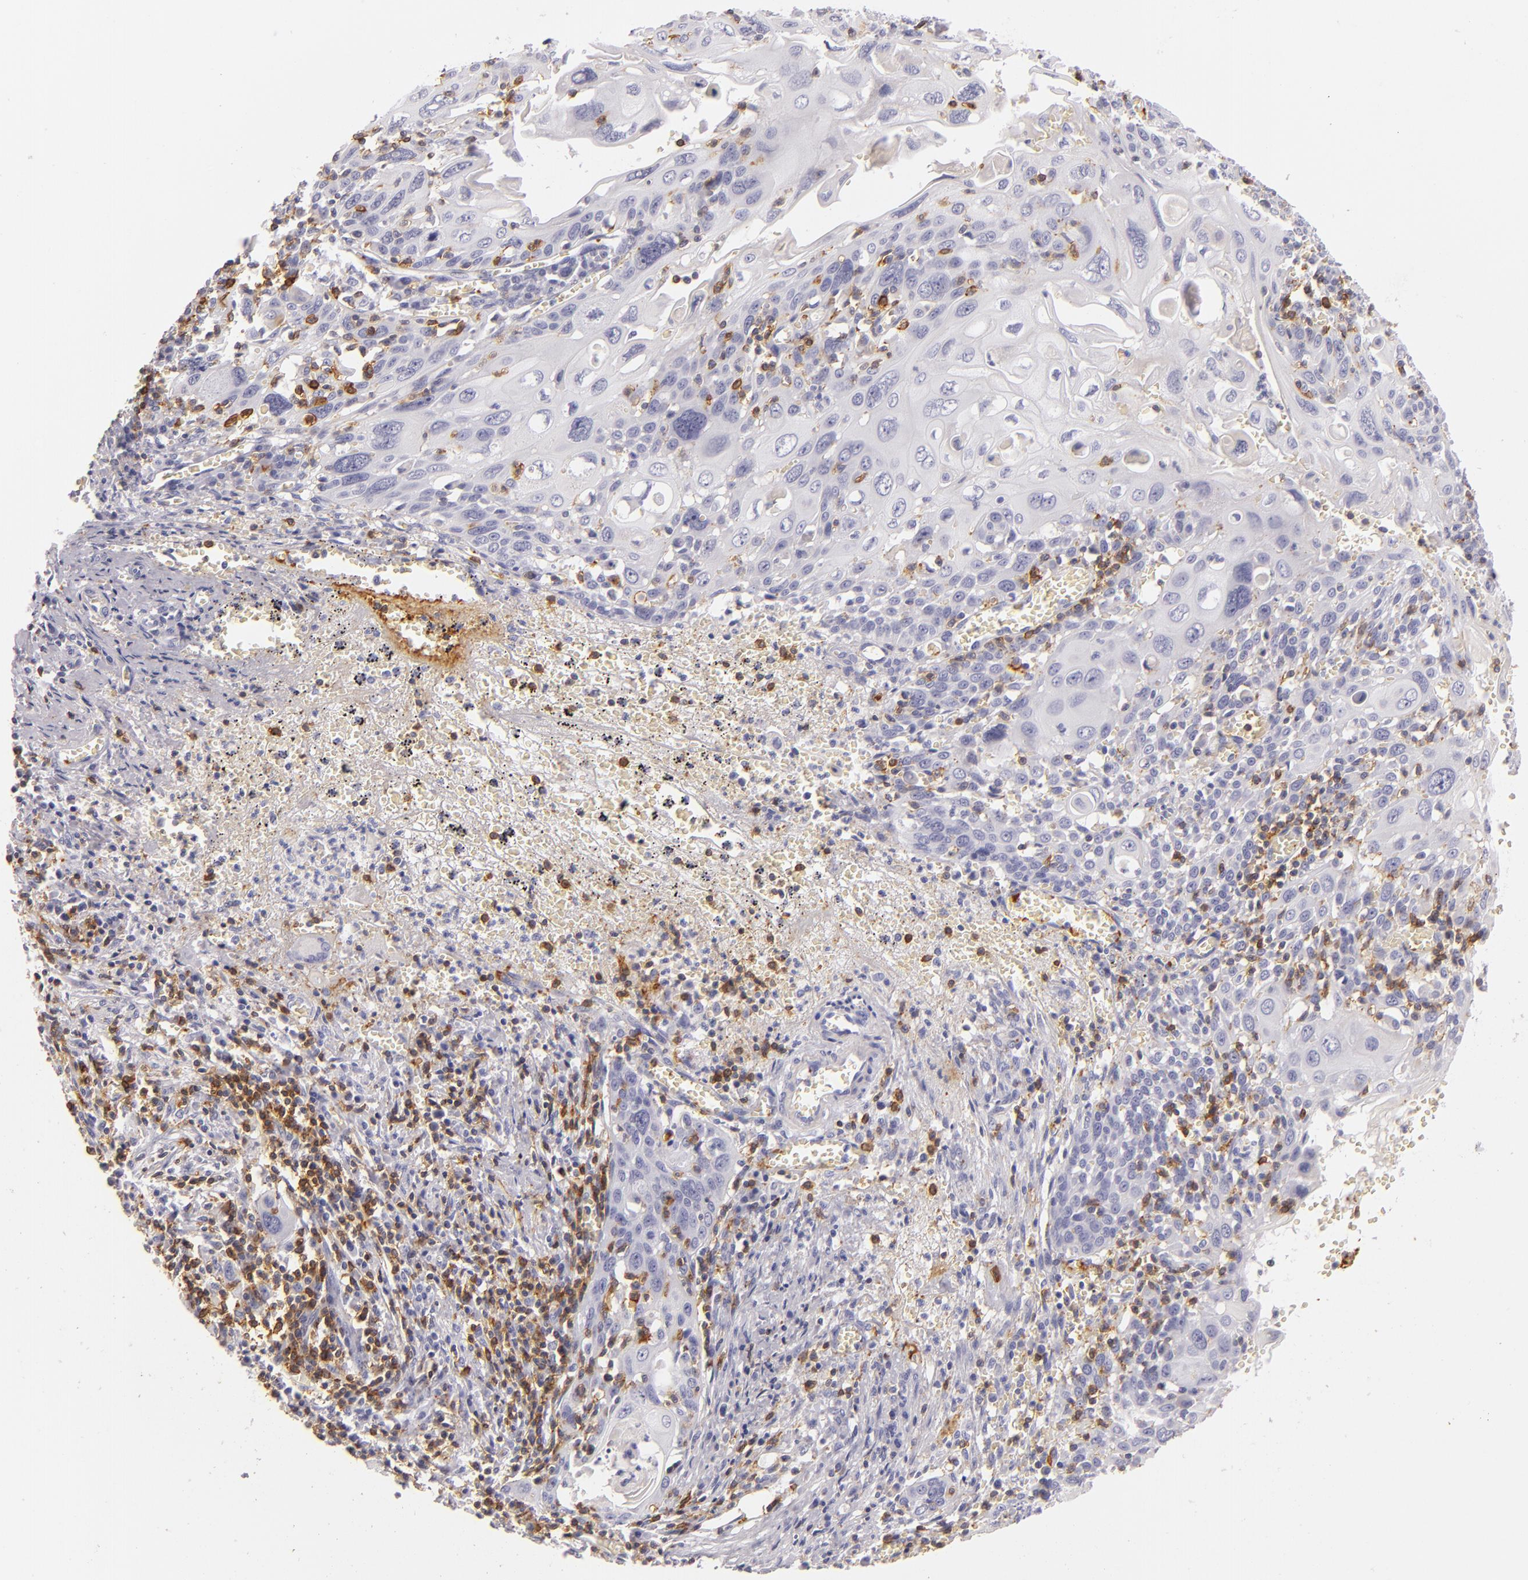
{"staining": {"intensity": "negative", "quantity": "none", "location": "none"}, "tissue": "cervical cancer", "cell_type": "Tumor cells", "image_type": "cancer", "snomed": [{"axis": "morphology", "description": "Squamous cell carcinoma, NOS"}, {"axis": "topography", "description": "Cervix"}], "caption": "Squamous cell carcinoma (cervical) stained for a protein using immunohistochemistry (IHC) exhibits no positivity tumor cells.", "gene": "LAT", "patient": {"sex": "female", "age": 54}}